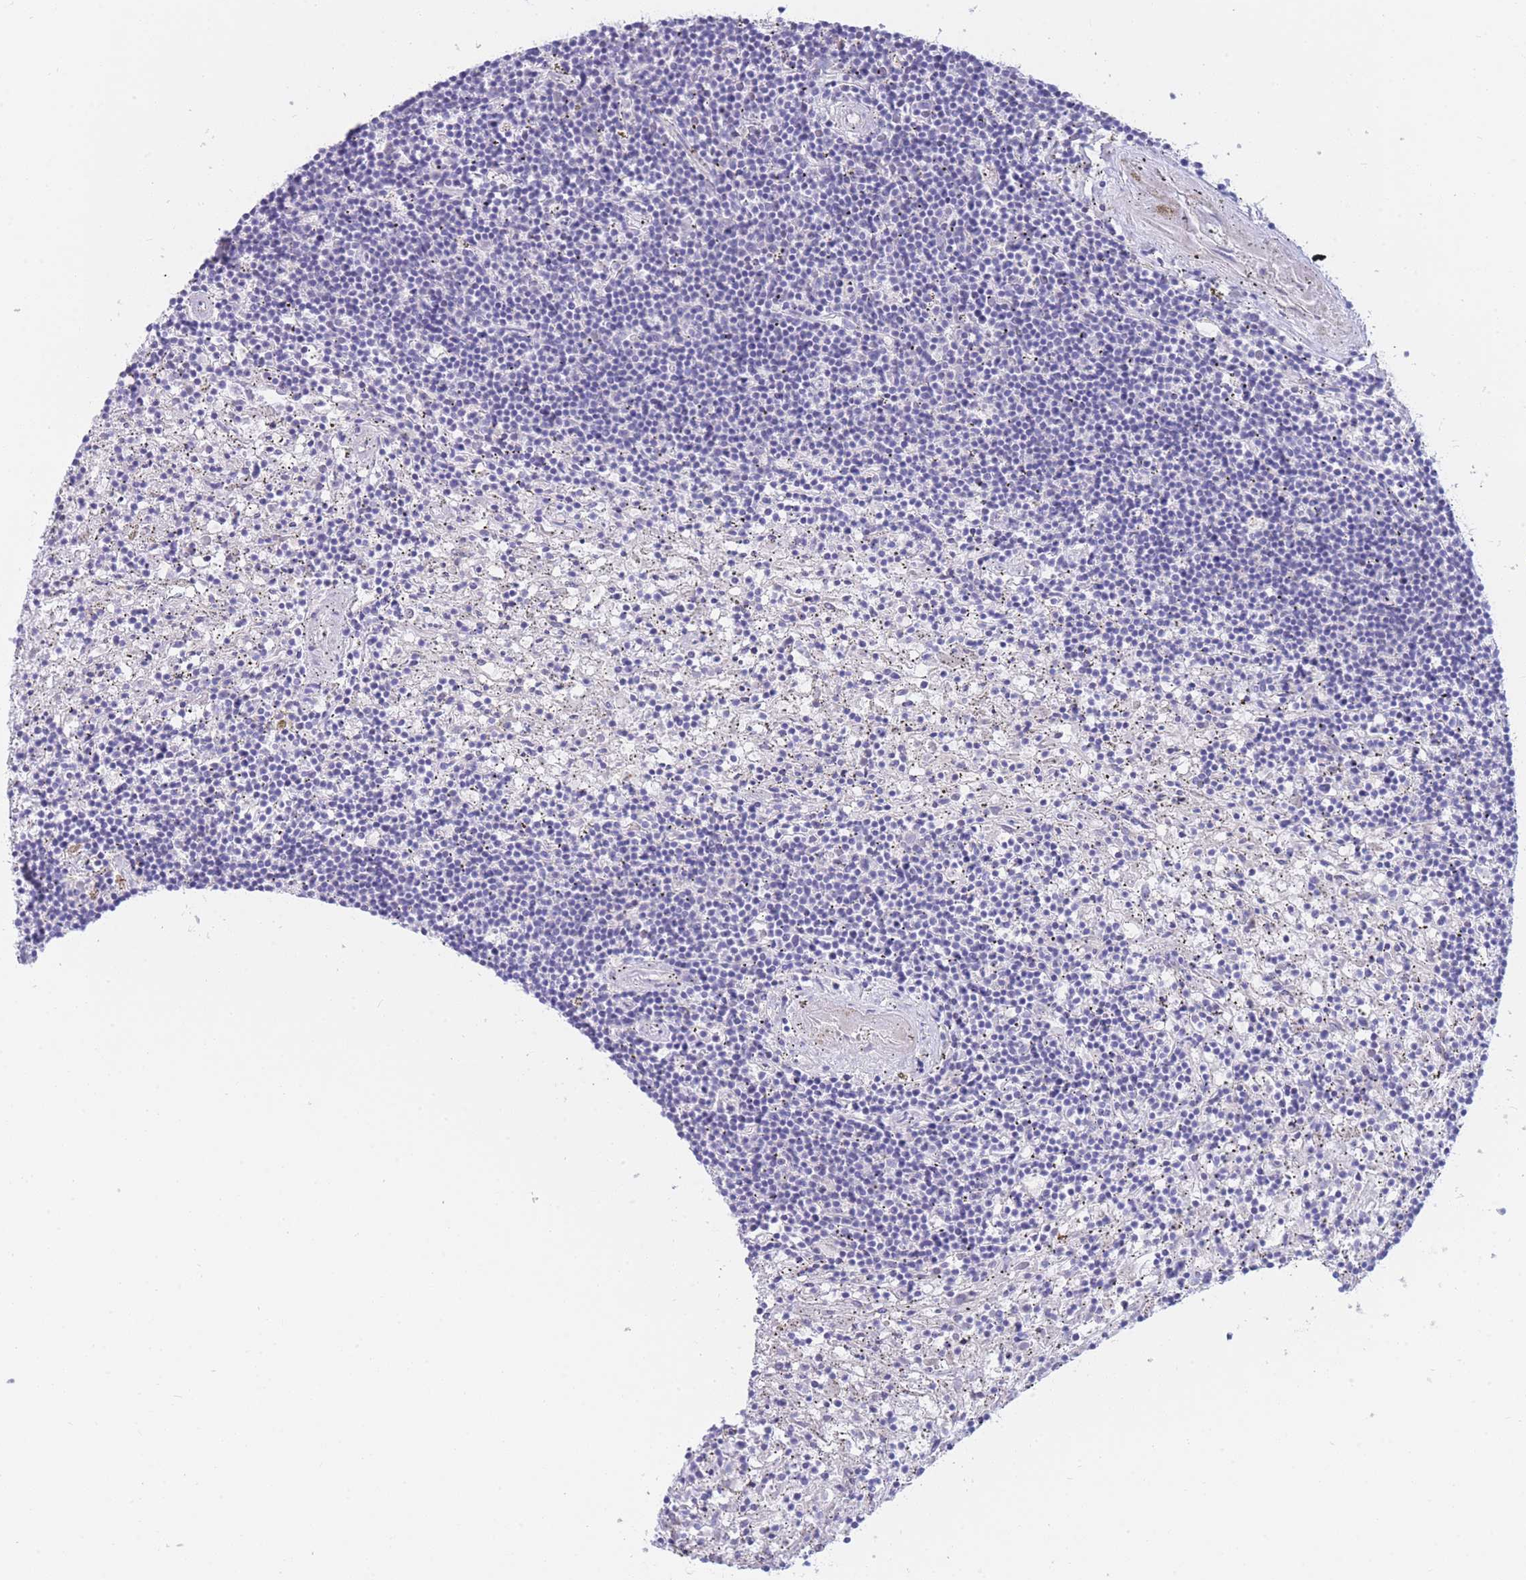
{"staining": {"intensity": "negative", "quantity": "none", "location": "none"}, "tissue": "lymphoma", "cell_type": "Tumor cells", "image_type": "cancer", "snomed": [{"axis": "morphology", "description": "Malignant lymphoma, non-Hodgkin's type, Low grade"}, {"axis": "topography", "description": "Spleen"}], "caption": "The immunohistochemistry micrograph has no significant positivity in tumor cells of low-grade malignant lymphoma, non-Hodgkin's type tissue.", "gene": "PCDHB3", "patient": {"sex": "male", "age": 76}}